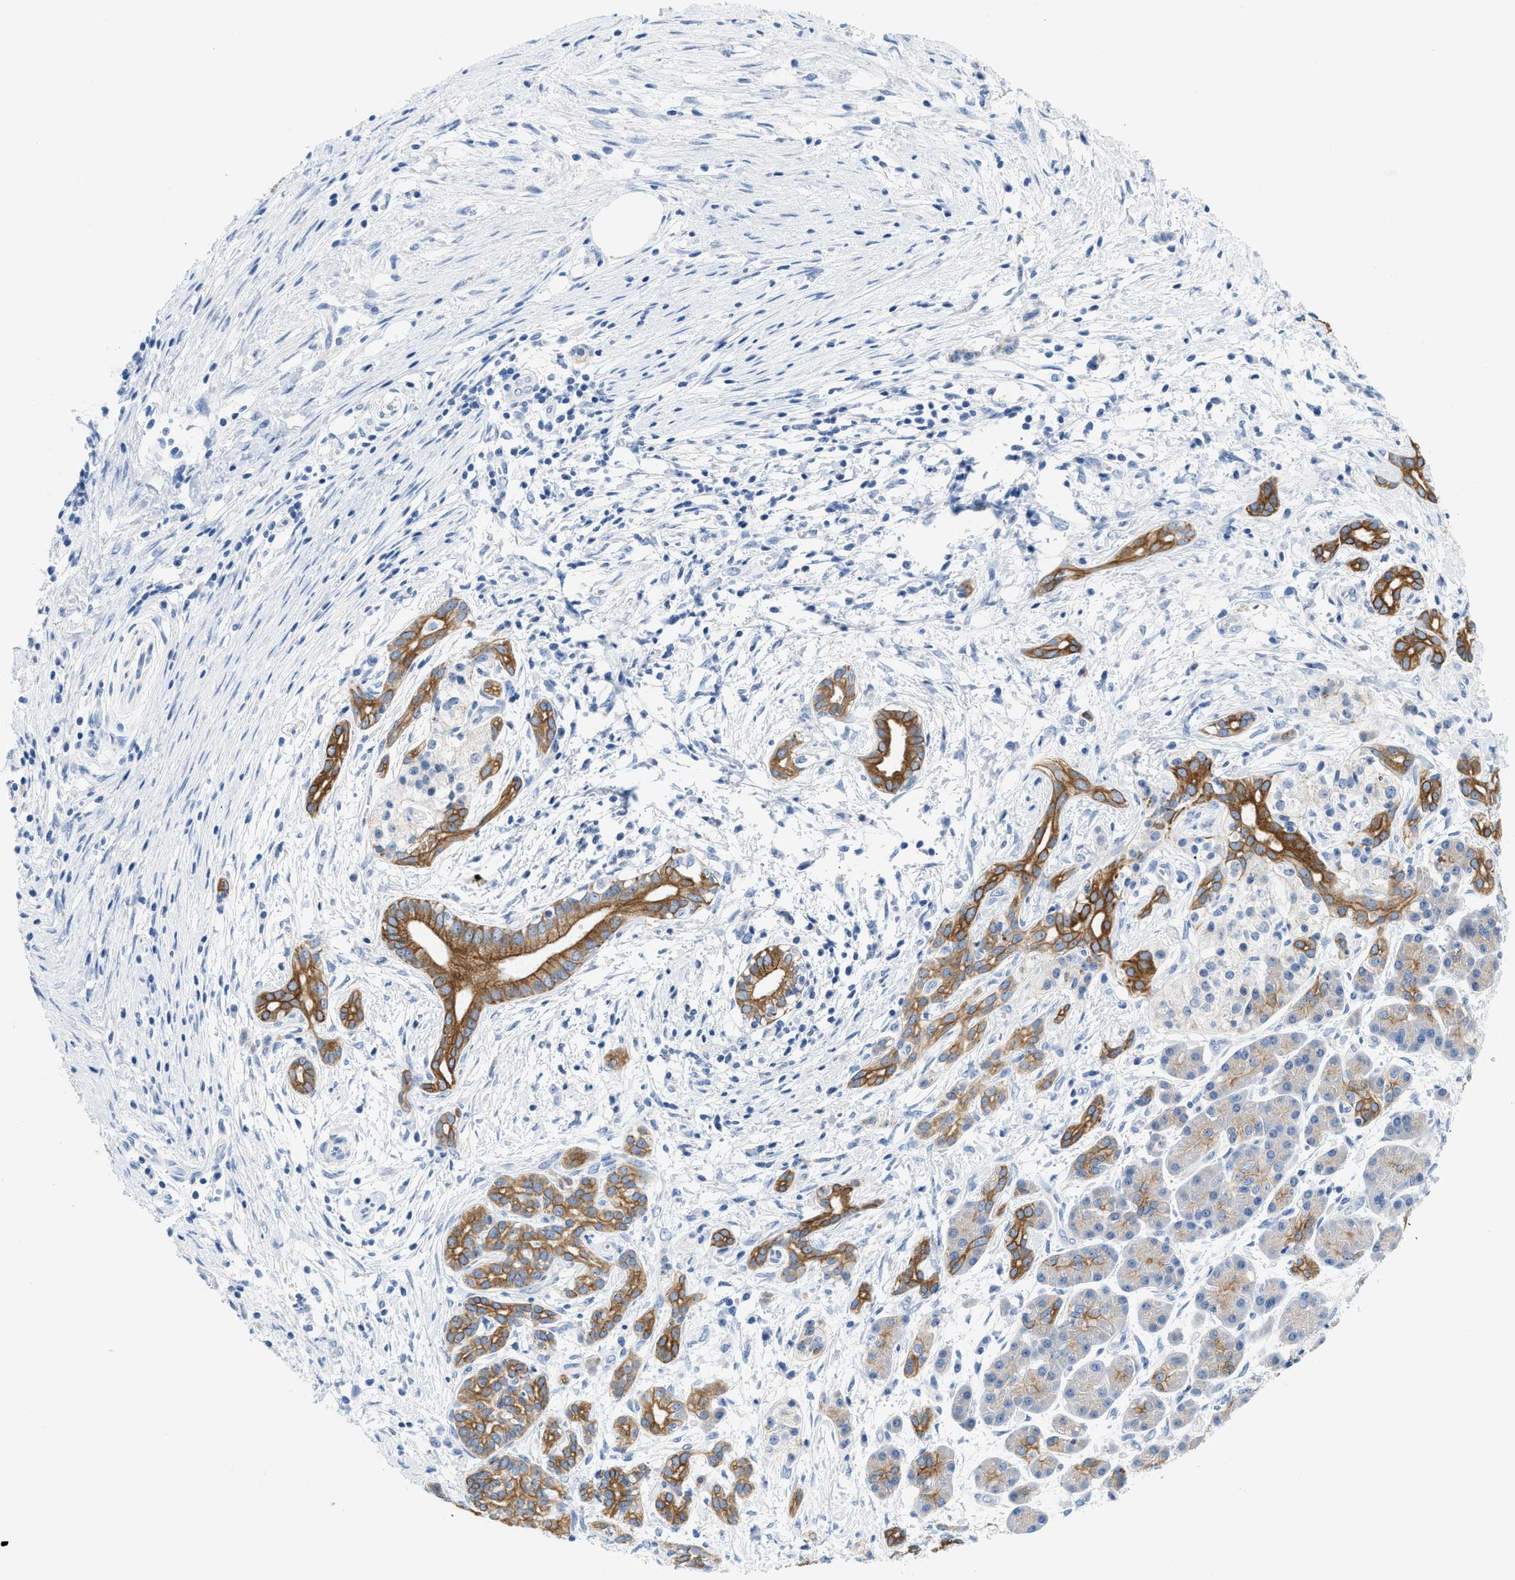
{"staining": {"intensity": "moderate", "quantity": ">75%", "location": "cytoplasmic/membranous"}, "tissue": "pancreatic cancer", "cell_type": "Tumor cells", "image_type": "cancer", "snomed": [{"axis": "morphology", "description": "Adenocarcinoma, NOS"}, {"axis": "topography", "description": "Pancreas"}], "caption": "IHC of adenocarcinoma (pancreatic) displays medium levels of moderate cytoplasmic/membranous staining in about >75% of tumor cells.", "gene": "BPGM", "patient": {"sex": "female", "age": 70}}